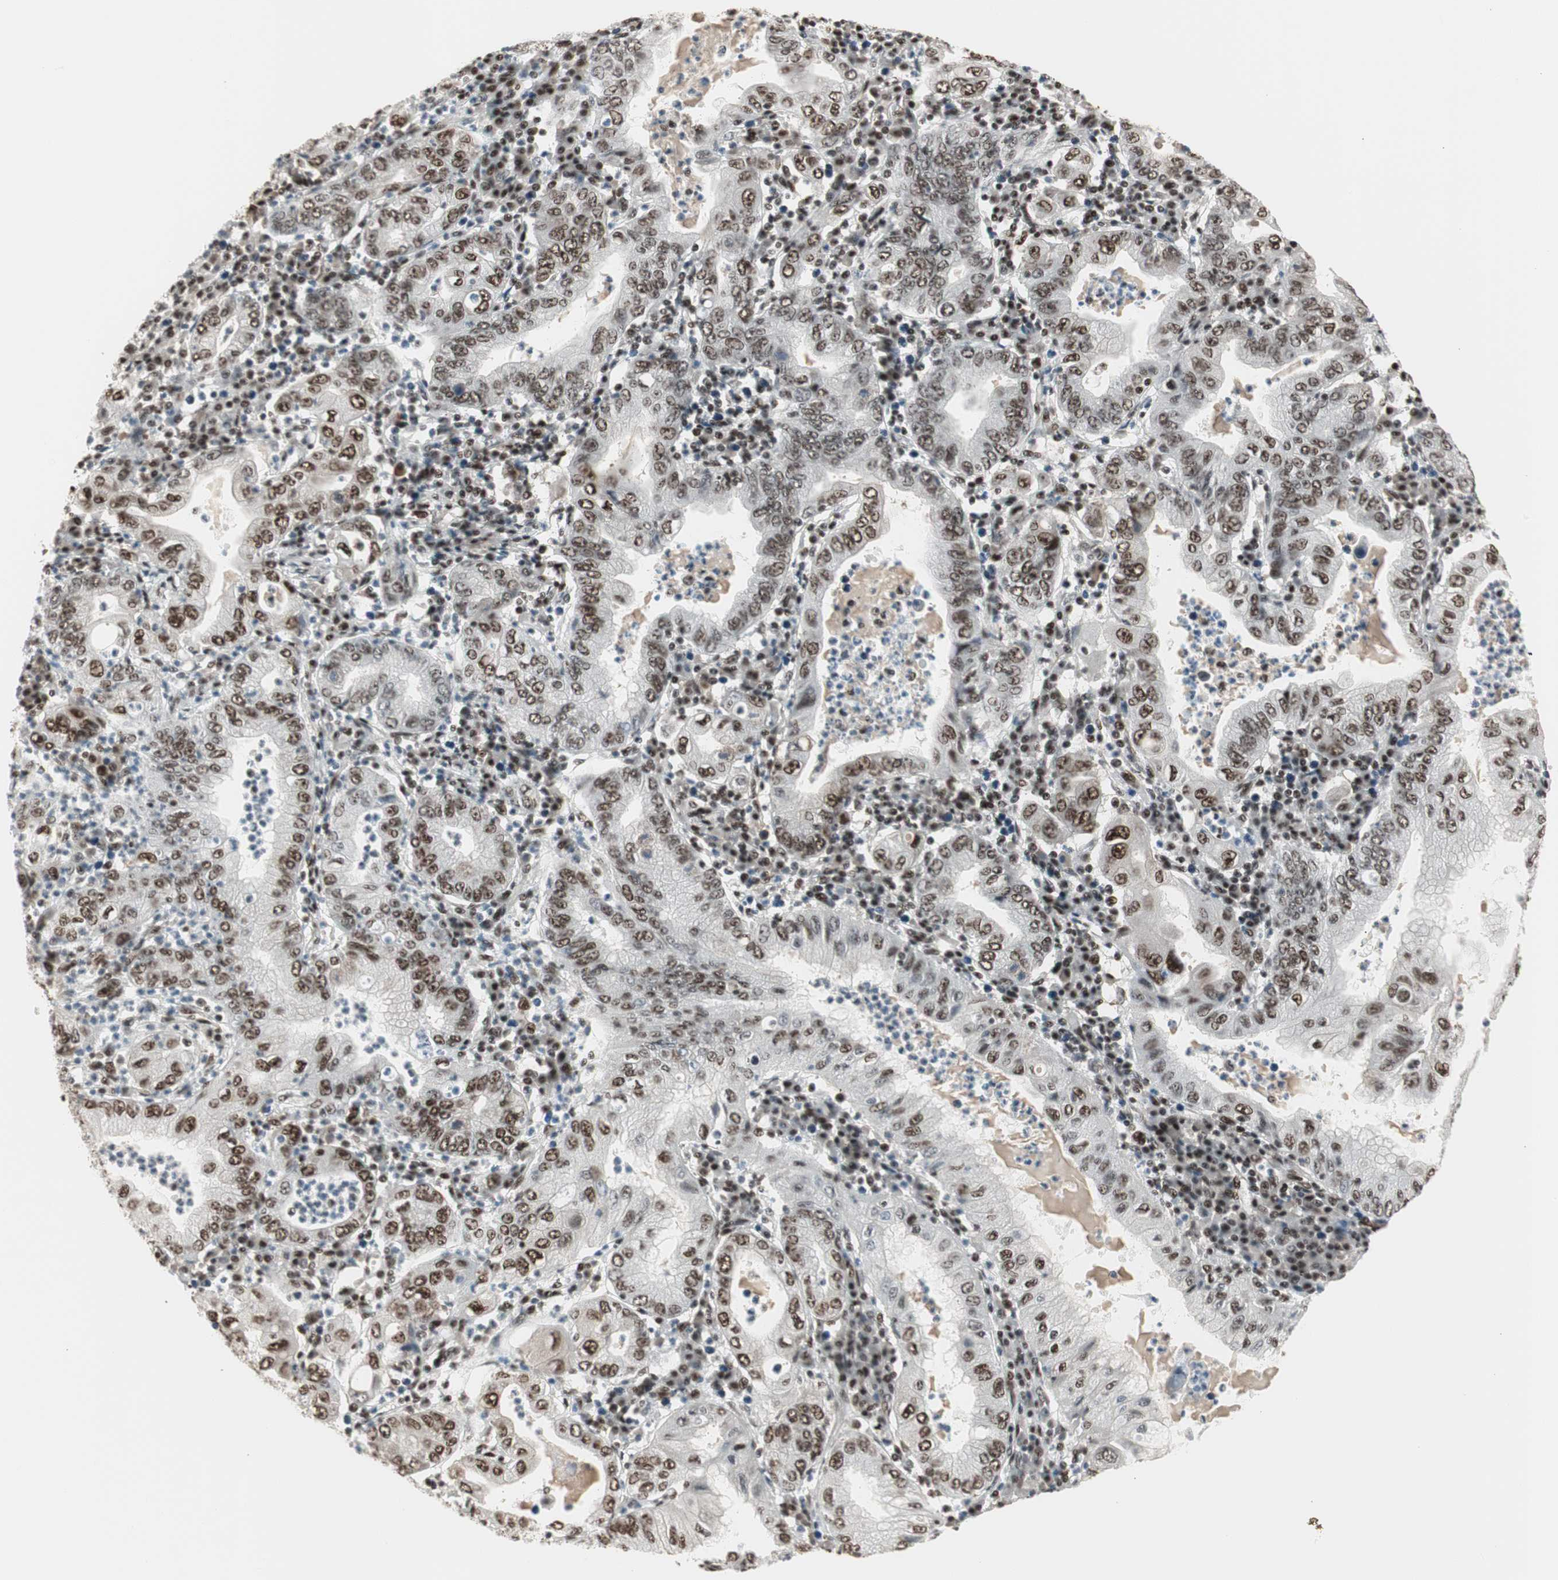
{"staining": {"intensity": "moderate", "quantity": ">75%", "location": "nuclear"}, "tissue": "stomach cancer", "cell_type": "Tumor cells", "image_type": "cancer", "snomed": [{"axis": "morphology", "description": "Normal tissue, NOS"}, {"axis": "morphology", "description": "Adenocarcinoma, NOS"}, {"axis": "topography", "description": "Esophagus"}, {"axis": "topography", "description": "Stomach, upper"}, {"axis": "topography", "description": "Peripheral nerve tissue"}], "caption": "Adenocarcinoma (stomach) tissue exhibits moderate nuclear positivity in about >75% of tumor cells The staining is performed using DAB (3,3'-diaminobenzidine) brown chromogen to label protein expression. The nuclei are counter-stained blue using hematoxylin.", "gene": "HEXIM1", "patient": {"sex": "male", "age": 62}}